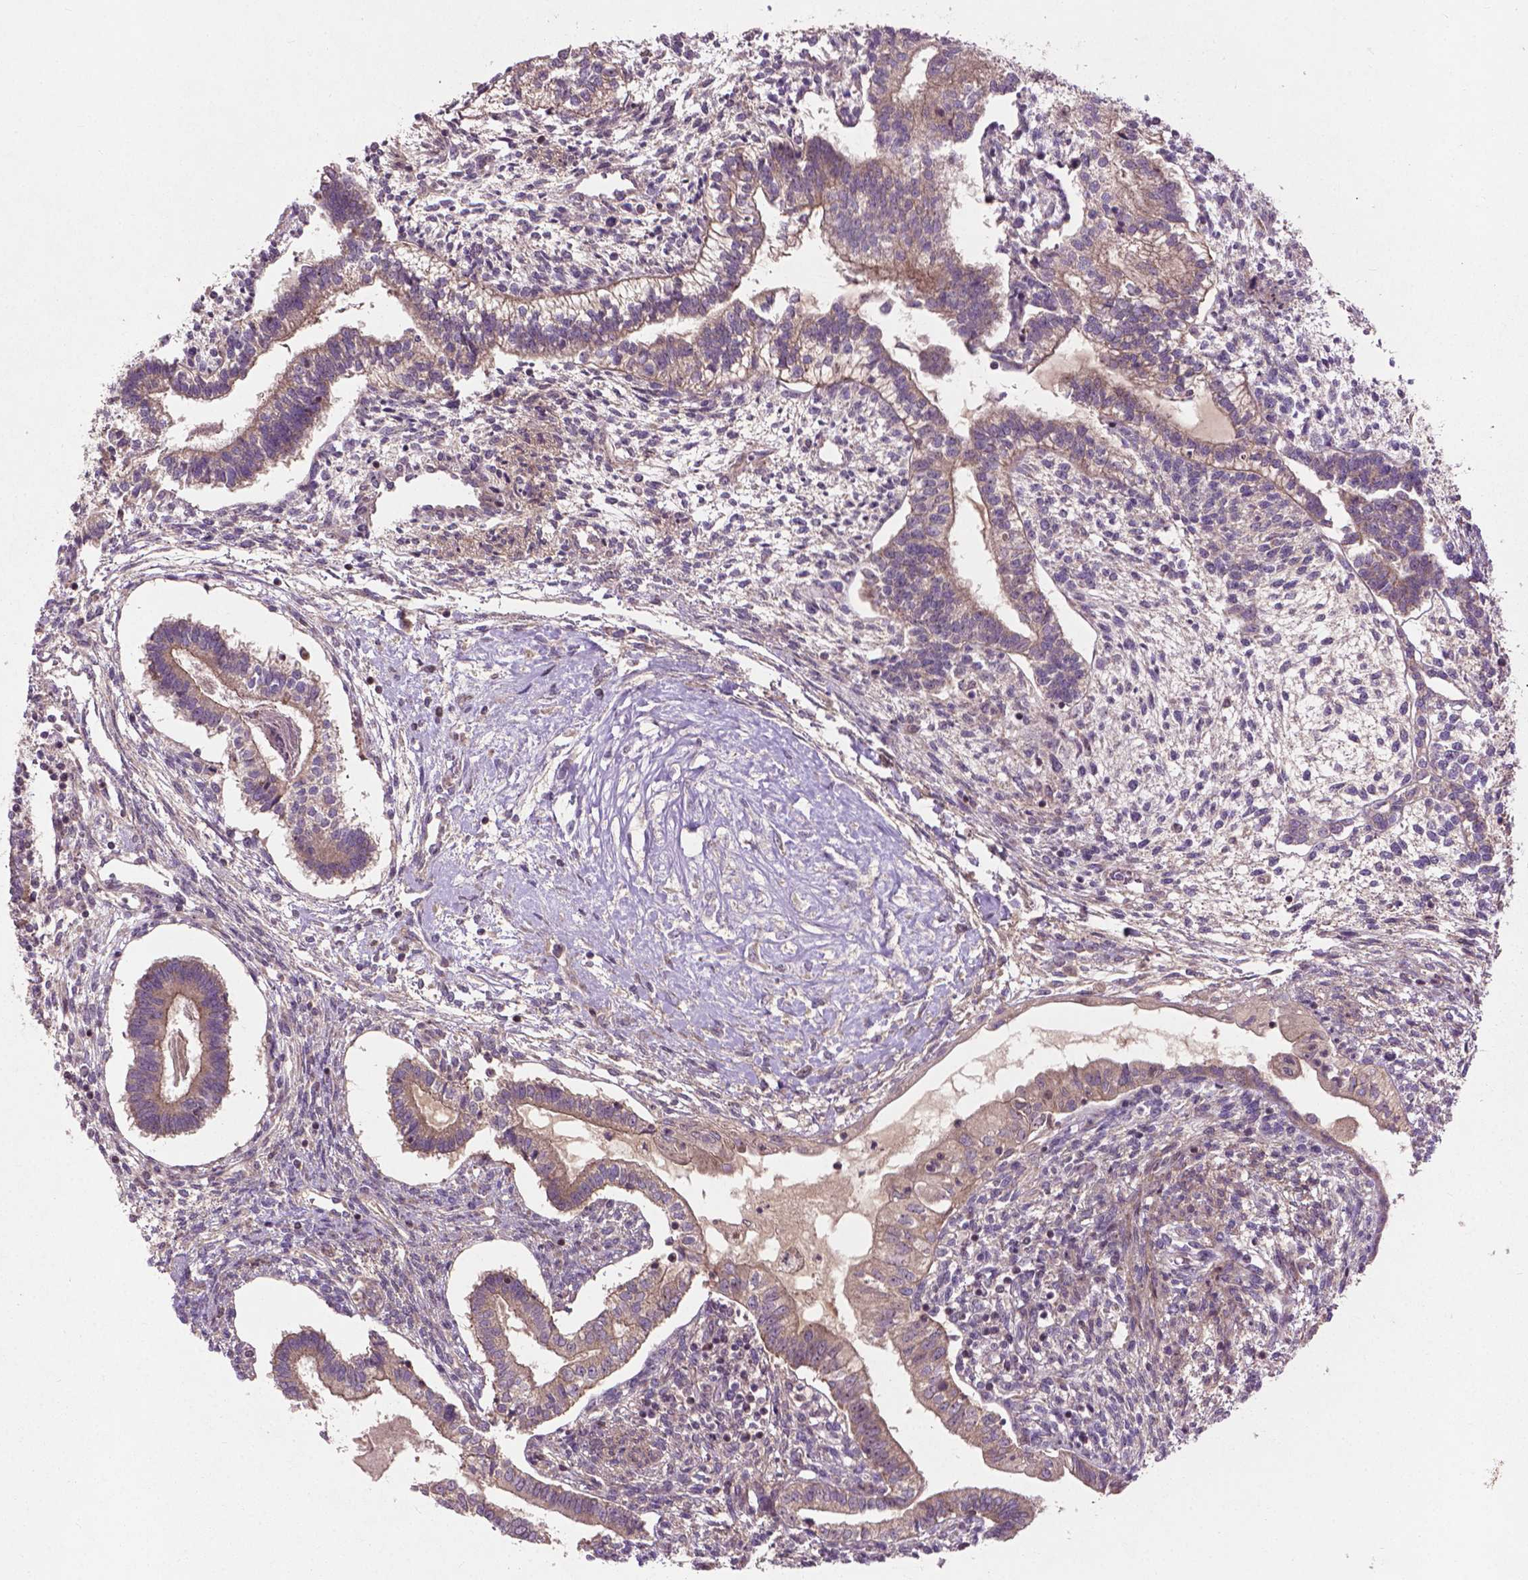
{"staining": {"intensity": "moderate", "quantity": ">75%", "location": "cytoplasmic/membranous"}, "tissue": "testis cancer", "cell_type": "Tumor cells", "image_type": "cancer", "snomed": [{"axis": "morphology", "description": "Carcinoma, Embryonal, NOS"}, {"axis": "topography", "description": "Testis"}], "caption": "This histopathology image exhibits embryonal carcinoma (testis) stained with IHC to label a protein in brown. The cytoplasmic/membranous of tumor cells show moderate positivity for the protein. Nuclei are counter-stained blue.", "gene": "B3GALNT2", "patient": {"sex": "male", "age": 37}}